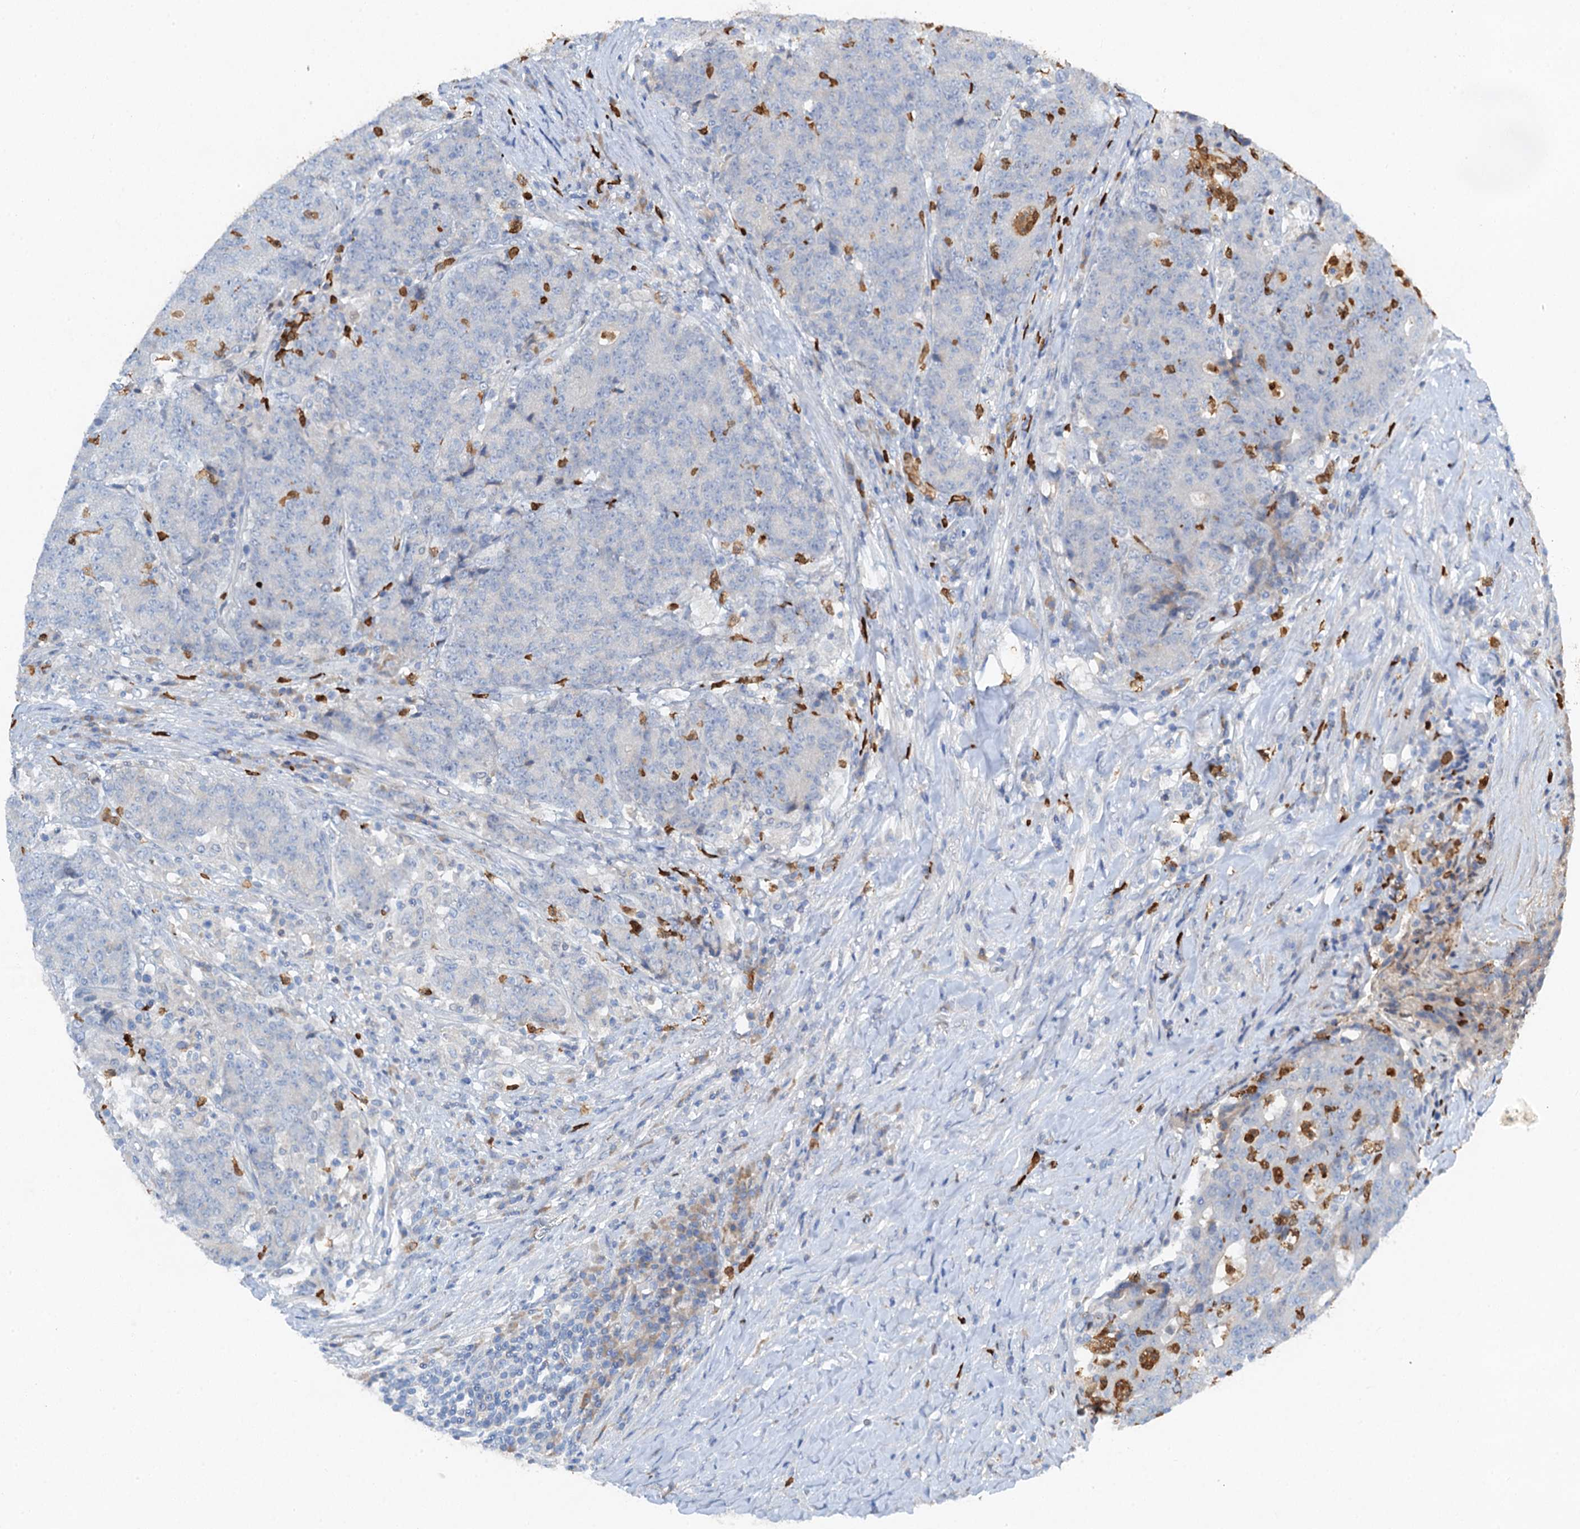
{"staining": {"intensity": "negative", "quantity": "none", "location": "none"}, "tissue": "colorectal cancer", "cell_type": "Tumor cells", "image_type": "cancer", "snomed": [{"axis": "morphology", "description": "Adenocarcinoma, NOS"}, {"axis": "topography", "description": "Colon"}], "caption": "This is a image of immunohistochemistry staining of colorectal cancer (adenocarcinoma), which shows no positivity in tumor cells. (DAB (3,3'-diaminobenzidine) immunohistochemistry visualized using brightfield microscopy, high magnification).", "gene": "OTOA", "patient": {"sex": "female", "age": 75}}